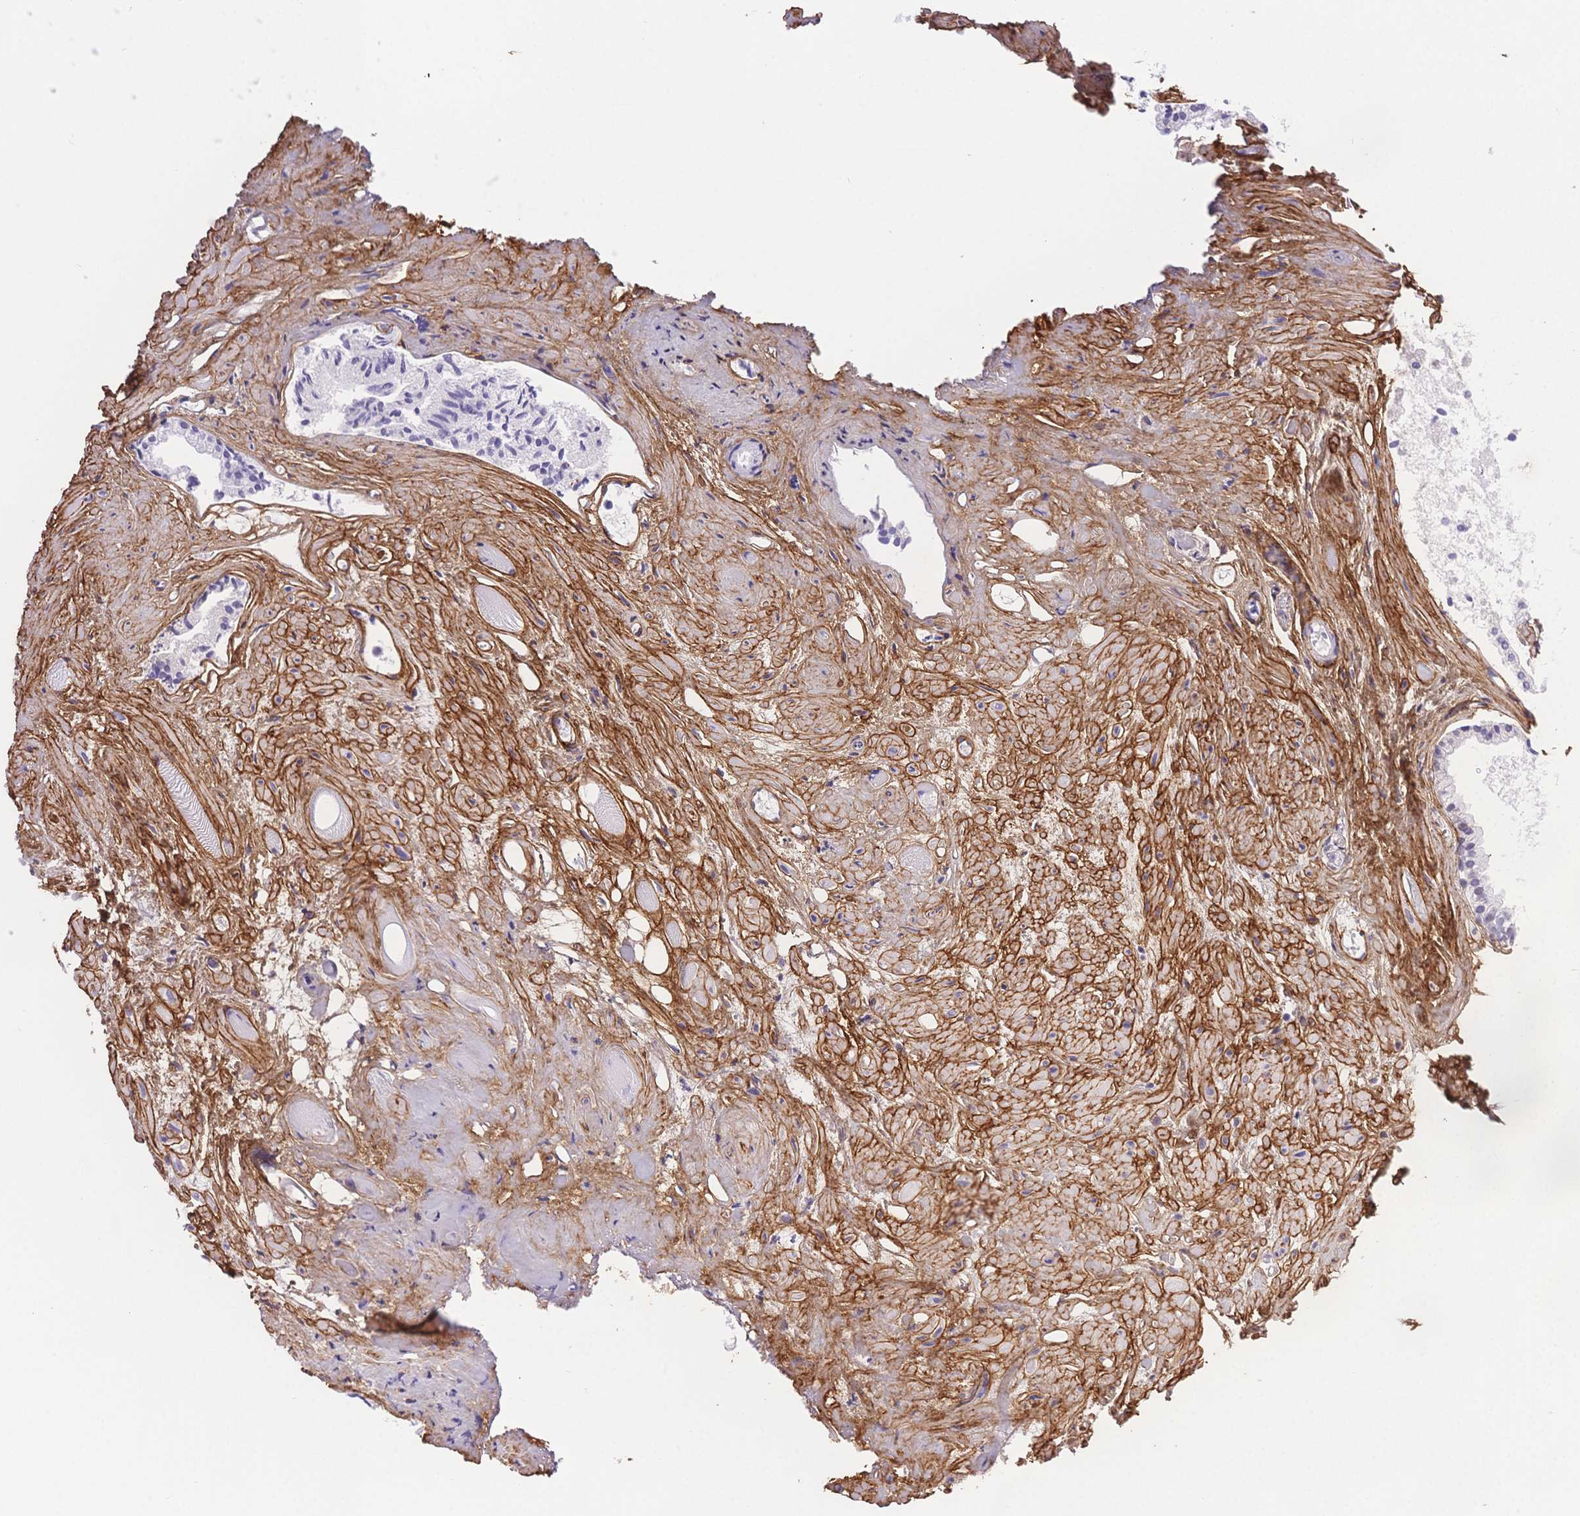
{"staining": {"intensity": "negative", "quantity": "none", "location": "none"}, "tissue": "prostate cancer", "cell_type": "Tumor cells", "image_type": "cancer", "snomed": [{"axis": "morphology", "description": "Adenocarcinoma, High grade"}, {"axis": "topography", "description": "Prostate"}], "caption": "Tumor cells are negative for protein expression in human prostate cancer.", "gene": "PDZD2", "patient": {"sex": "male", "age": 81}}